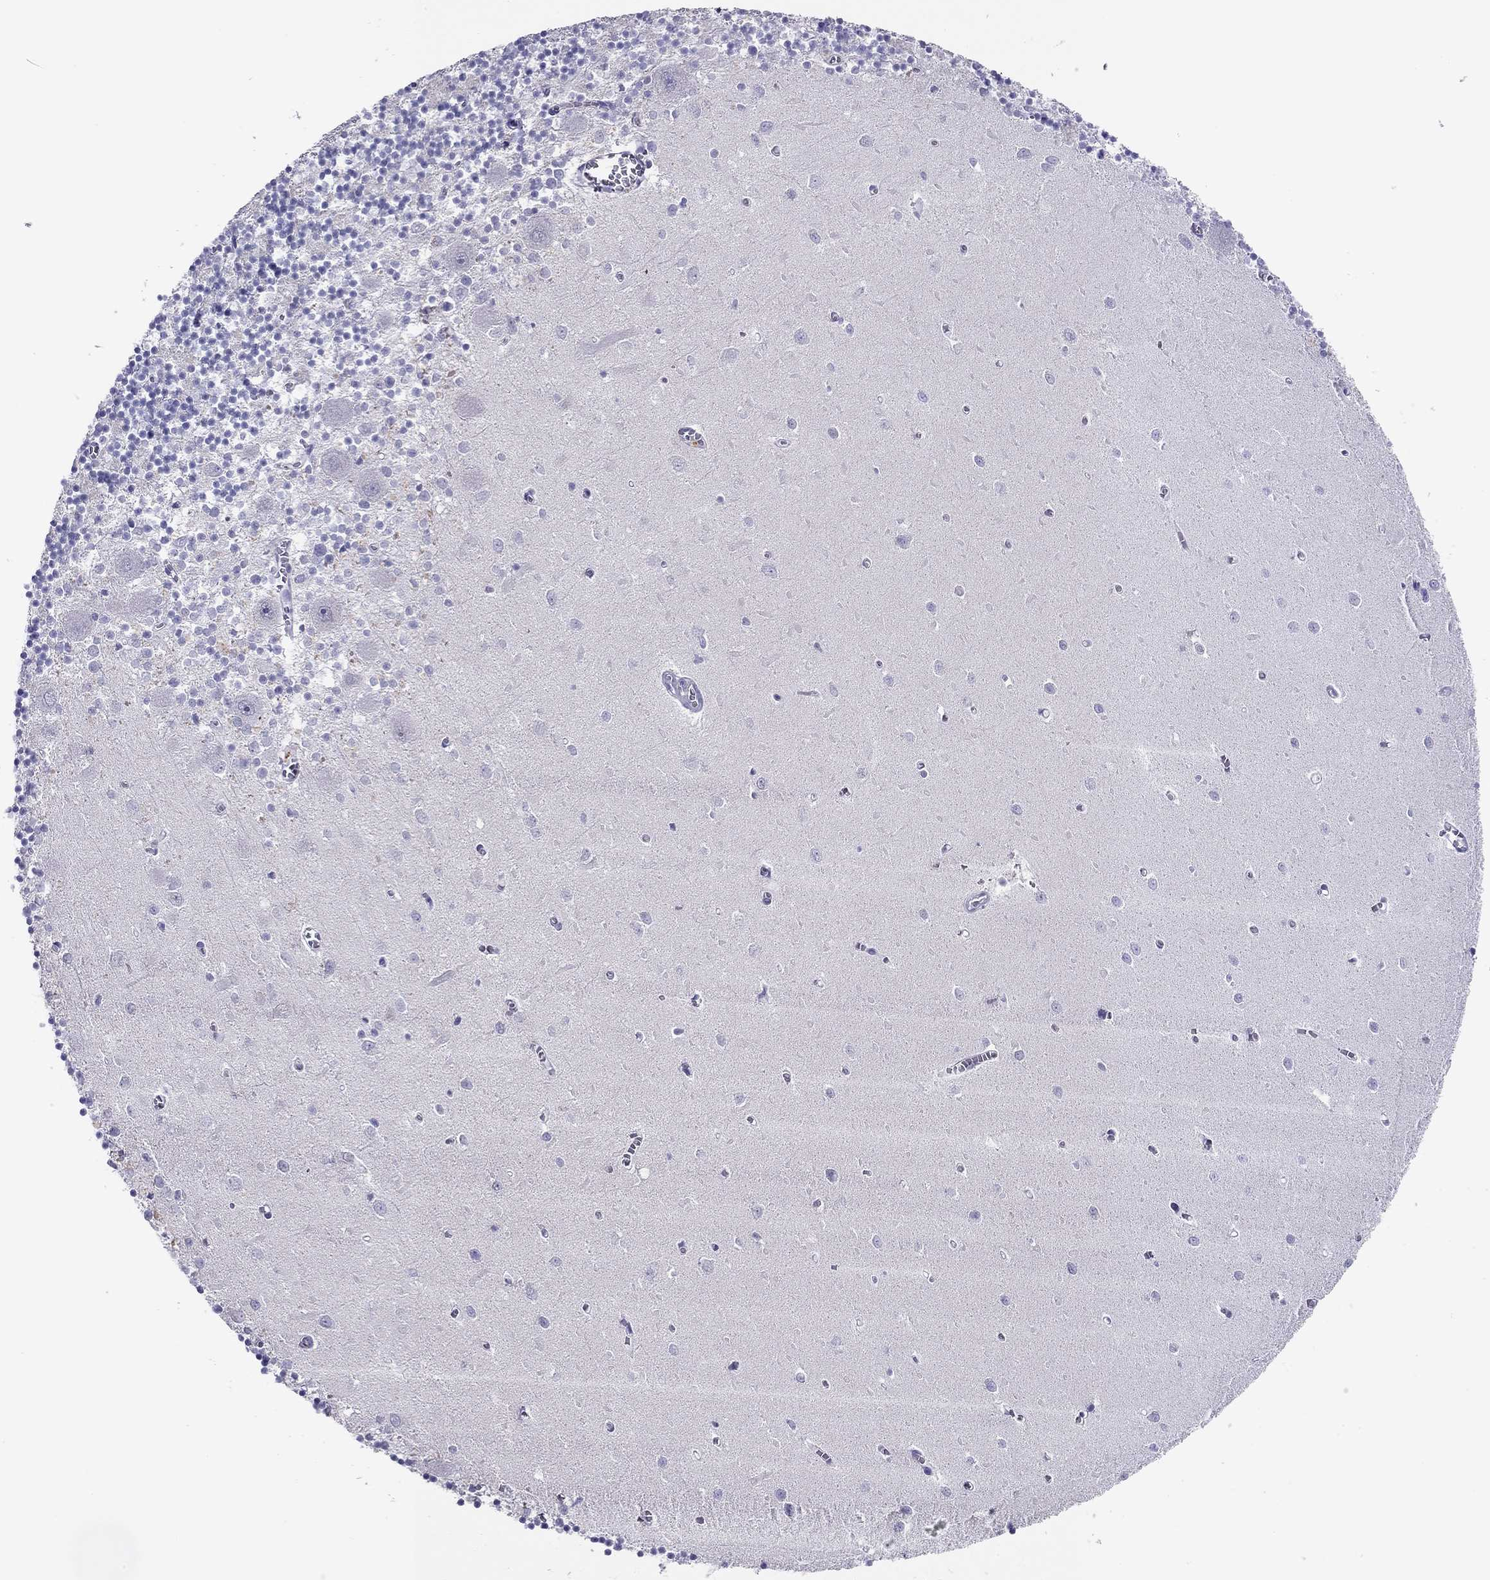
{"staining": {"intensity": "negative", "quantity": "none", "location": "none"}, "tissue": "cerebellum", "cell_type": "Cells in granular layer", "image_type": "normal", "snomed": [{"axis": "morphology", "description": "Normal tissue, NOS"}, {"axis": "topography", "description": "Cerebellum"}], "caption": "Photomicrograph shows no significant protein positivity in cells in granular layer of unremarkable cerebellum. (DAB (3,3'-diaminobenzidine) IHC, high magnification).", "gene": "CAPNS2", "patient": {"sex": "female", "age": 64}}